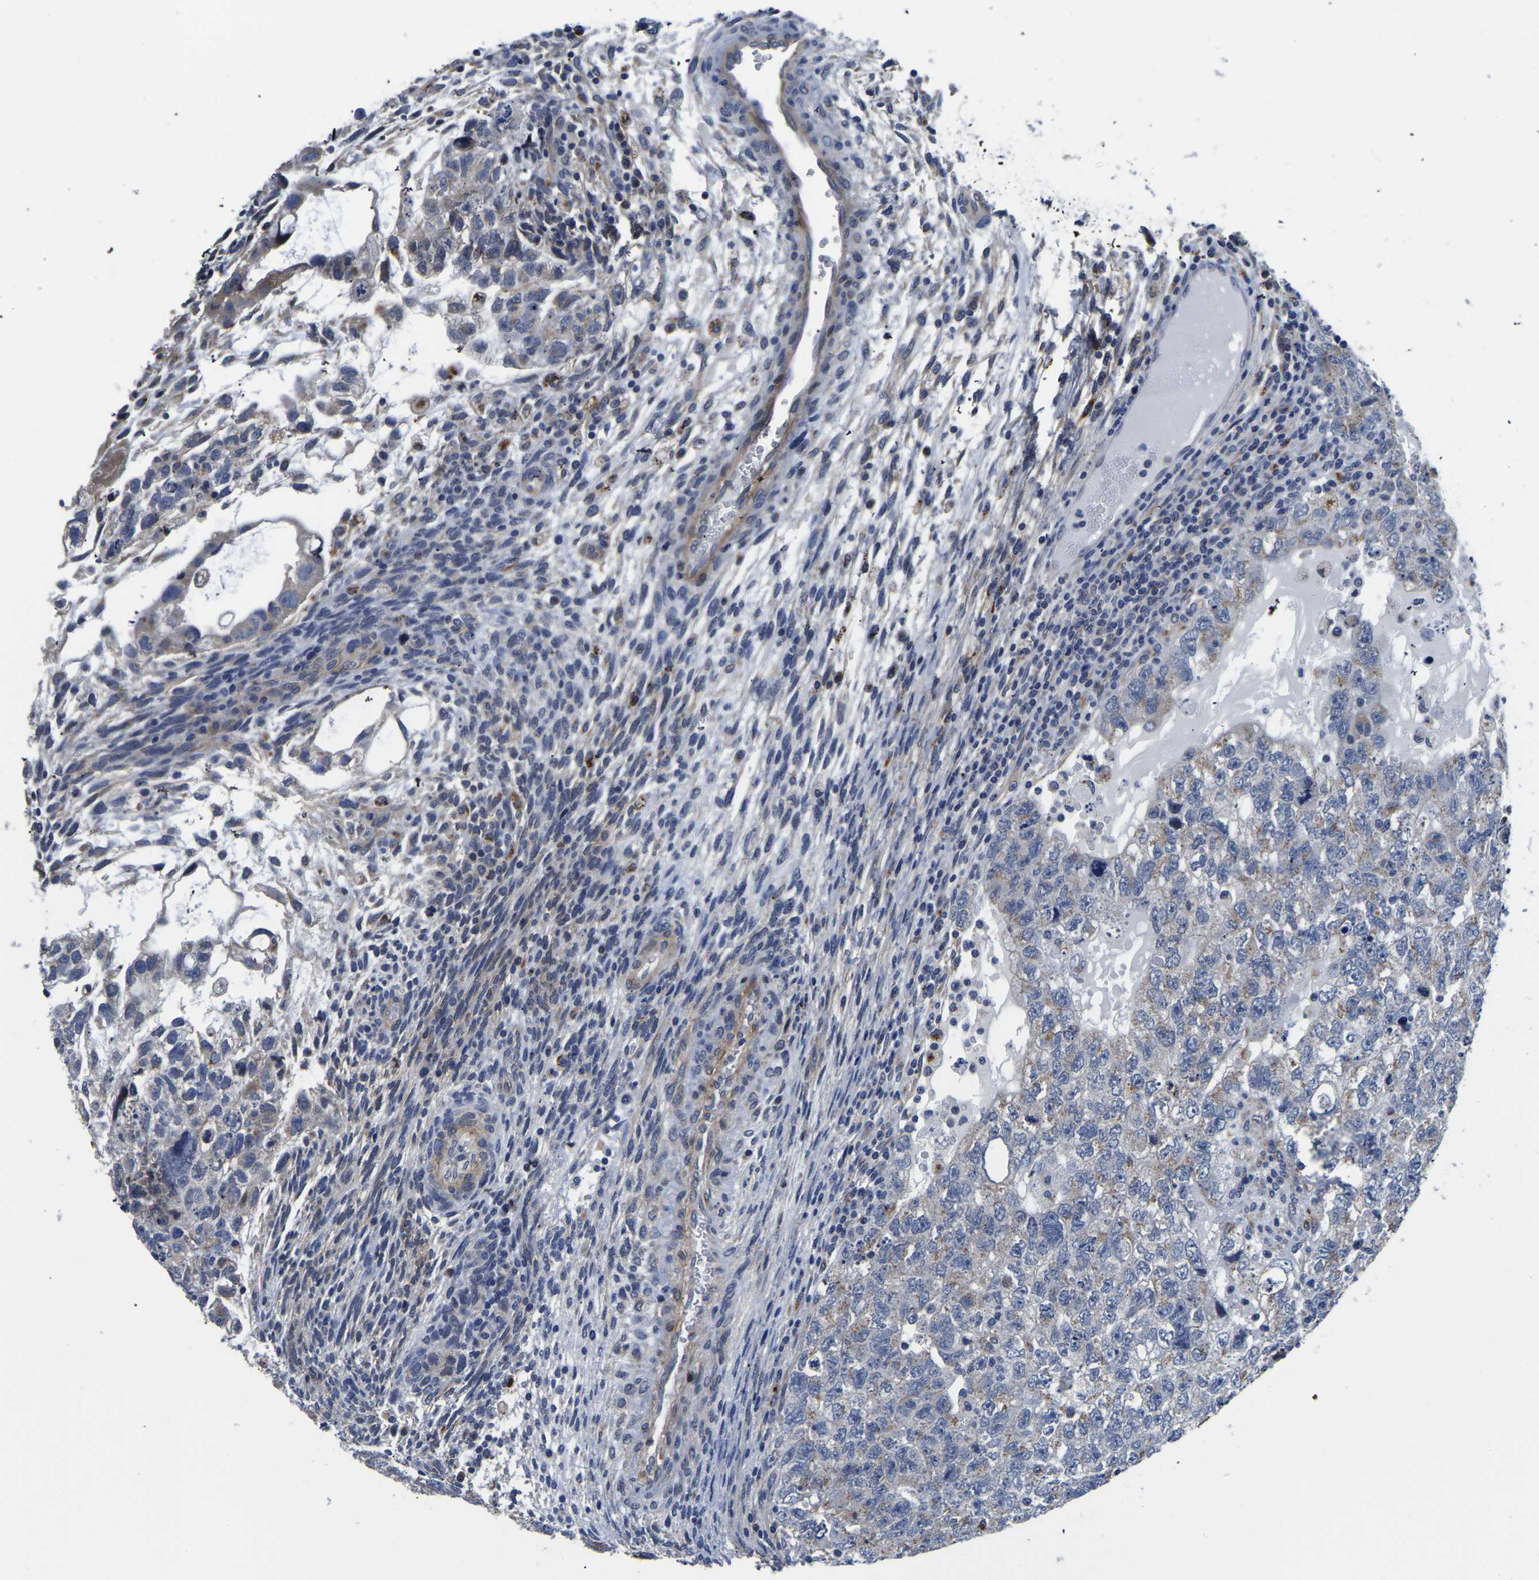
{"staining": {"intensity": "weak", "quantity": "<25%", "location": "cytoplasmic/membranous"}, "tissue": "testis cancer", "cell_type": "Tumor cells", "image_type": "cancer", "snomed": [{"axis": "morphology", "description": "Carcinoma, Embryonal, NOS"}, {"axis": "topography", "description": "Testis"}], "caption": "Tumor cells show no significant protein staining in testis embryonal carcinoma.", "gene": "PDLIM7", "patient": {"sex": "male", "age": 36}}